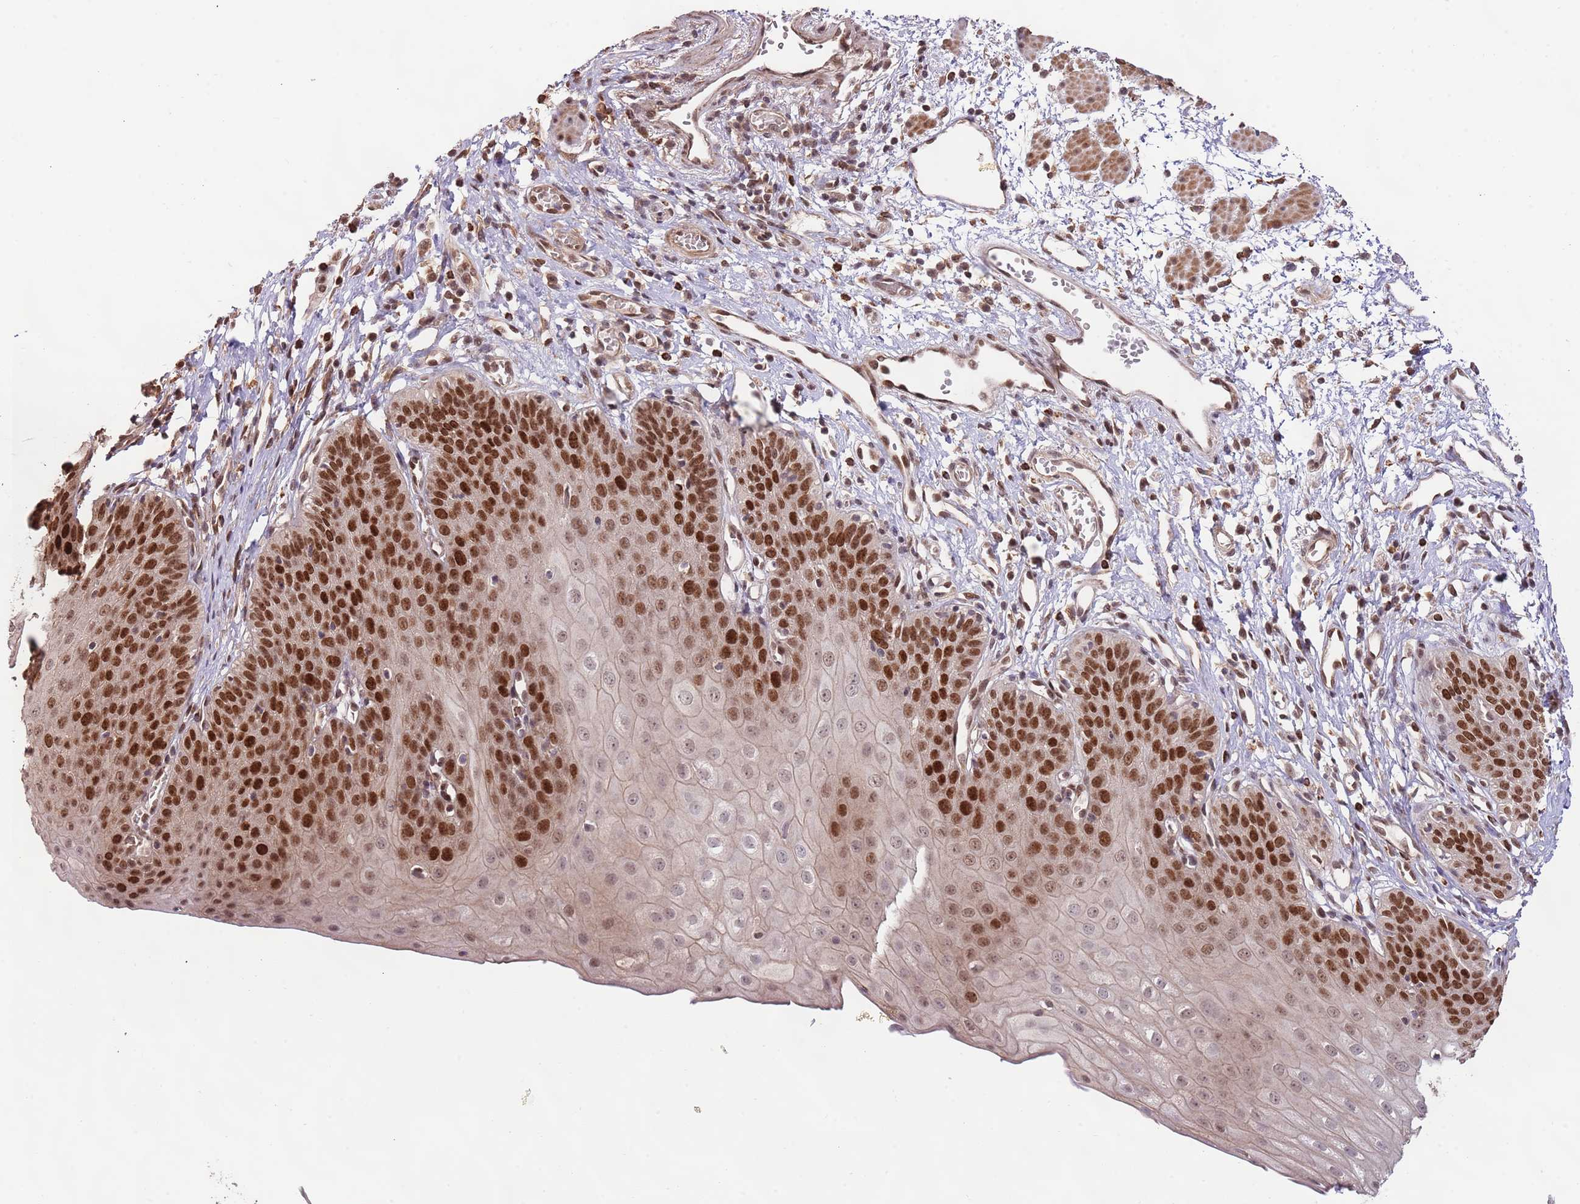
{"staining": {"intensity": "strong", "quantity": ">75%", "location": "nuclear"}, "tissue": "esophagus", "cell_type": "Squamous epithelial cells", "image_type": "normal", "snomed": [{"axis": "morphology", "description": "Normal tissue, NOS"}, {"axis": "topography", "description": "Esophagus"}], "caption": "Immunohistochemistry of benign esophagus shows high levels of strong nuclear staining in approximately >75% of squamous epithelial cells.", "gene": "RIF1", "patient": {"sex": "male", "age": 71}}